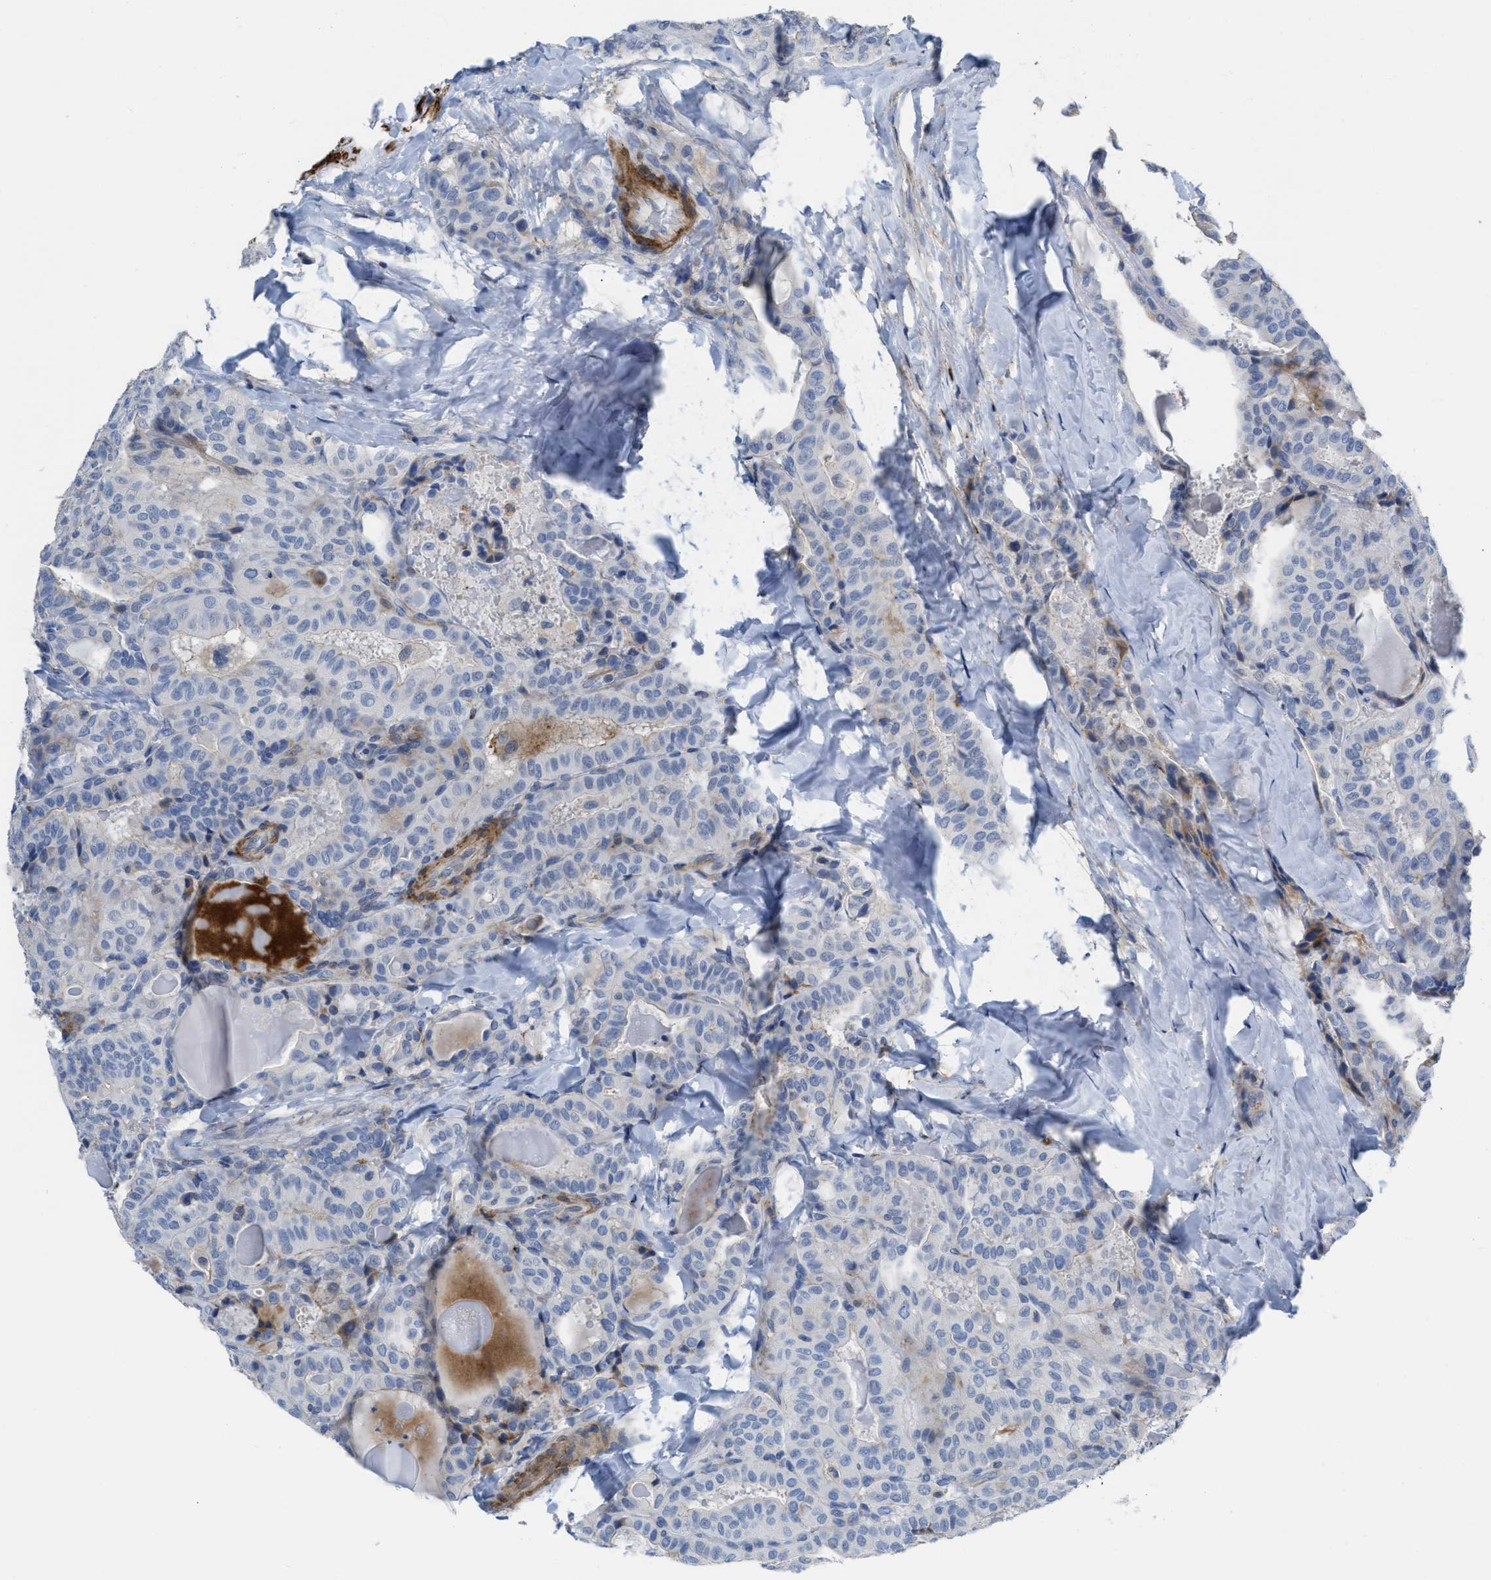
{"staining": {"intensity": "negative", "quantity": "none", "location": "none"}, "tissue": "thyroid cancer", "cell_type": "Tumor cells", "image_type": "cancer", "snomed": [{"axis": "morphology", "description": "Papillary adenocarcinoma, NOS"}, {"axis": "topography", "description": "Thyroid gland"}], "caption": "Micrograph shows no protein expression in tumor cells of thyroid cancer (papillary adenocarcinoma) tissue. (Stains: DAB (3,3'-diaminobenzidine) IHC with hematoxylin counter stain, Microscopy: brightfield microscopy at high magnification).", "gene": "PRMT2", "patient": {"sex": "male", "age": 77}}